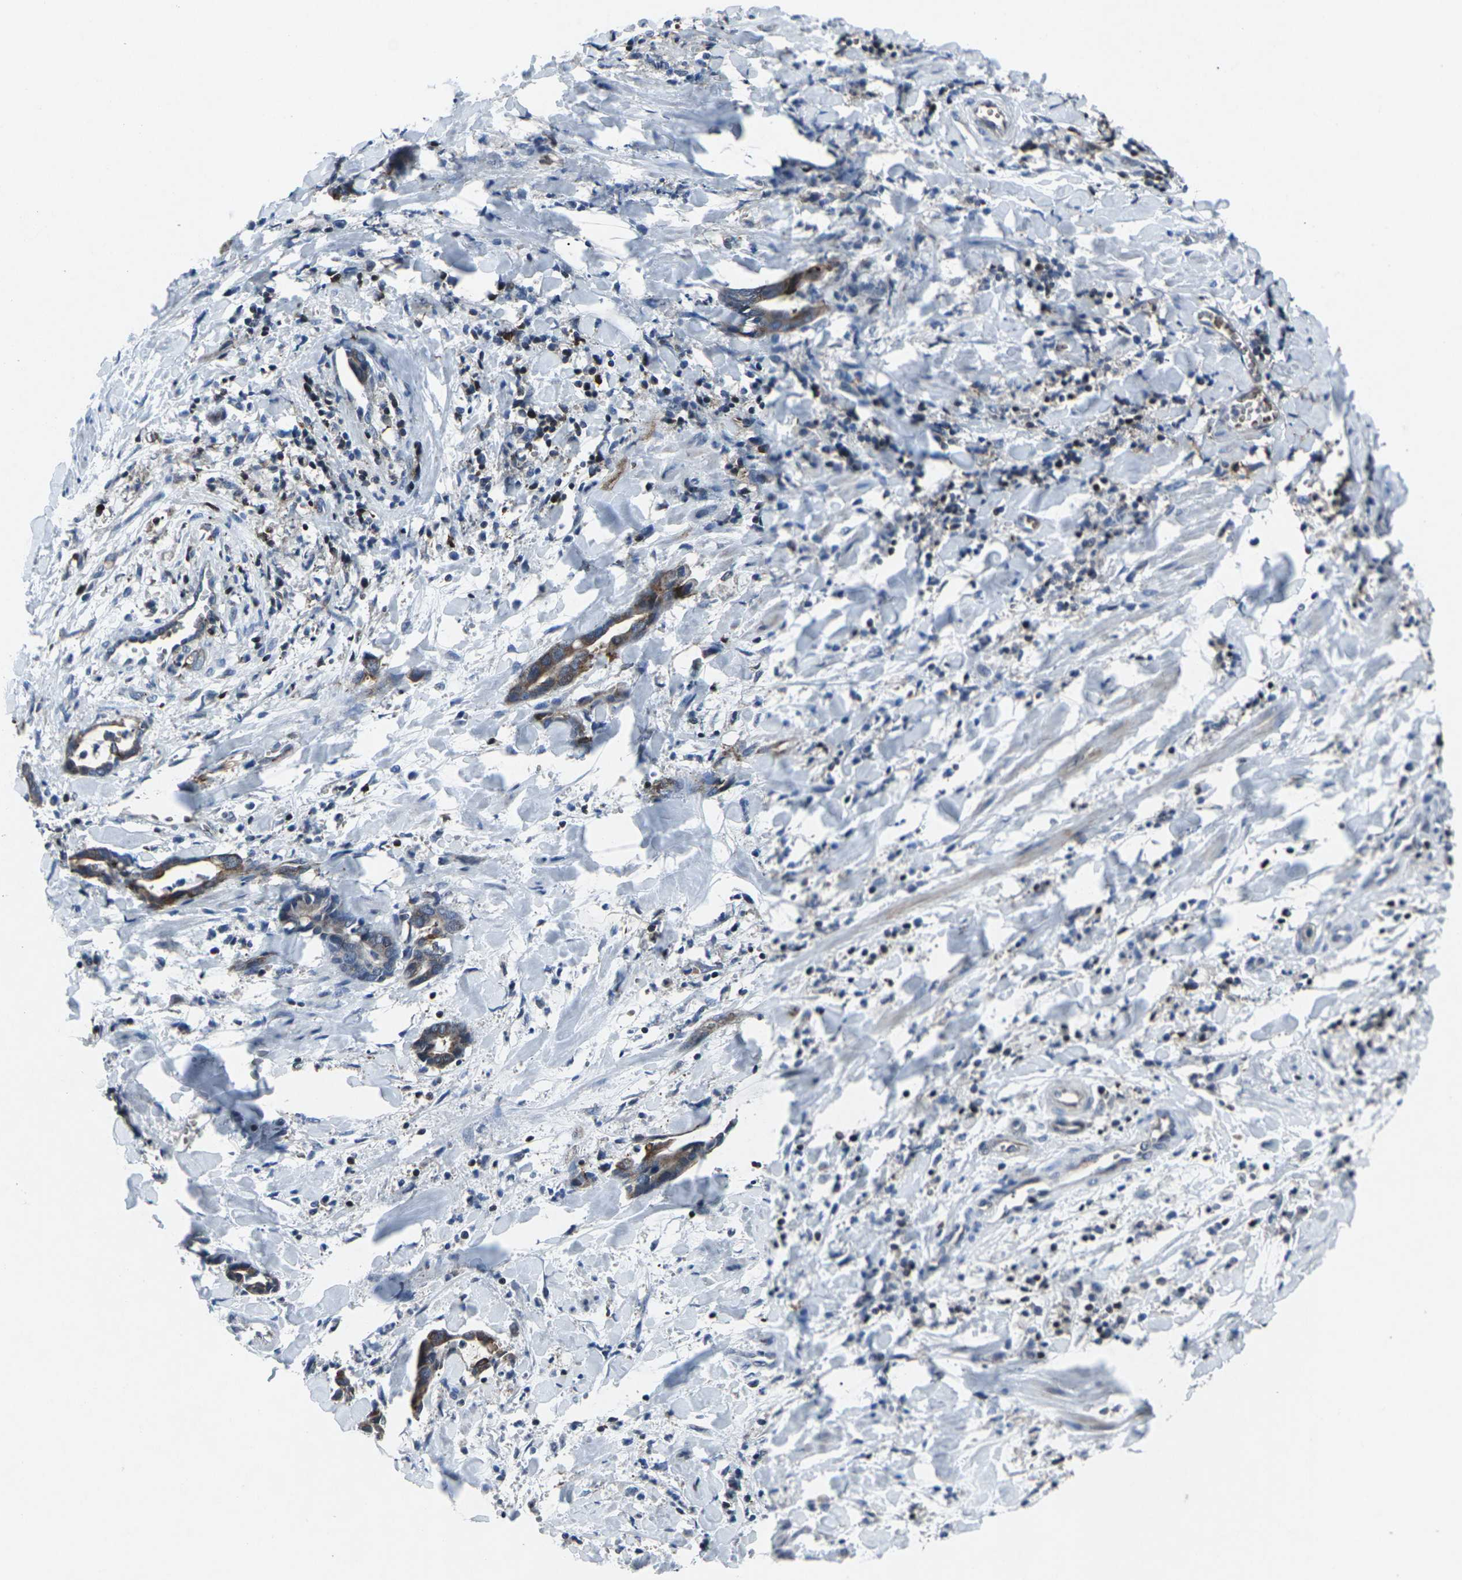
{"staining": {"intensity": "moderate", "quantity": ">75%", "location": "cytoplasmic/membranous"}, "tissue": "cervical cancer", "cell_type": "Tumor cells", "image_type": "cancer", "snomed": [{"axis": "morphology", "description": "Adenocarcinoma, NOS"}, {"axis": "topography", "description": "Cervix"}], "caption": "Adenocarcinoma (cervical) stained with a brown dye exhibits moderate cytoplasmic/membranous positive positivity in about >75% of tumor cells.", "gene": "STAT4", "patient": {"sex": "female", "age": 44}}